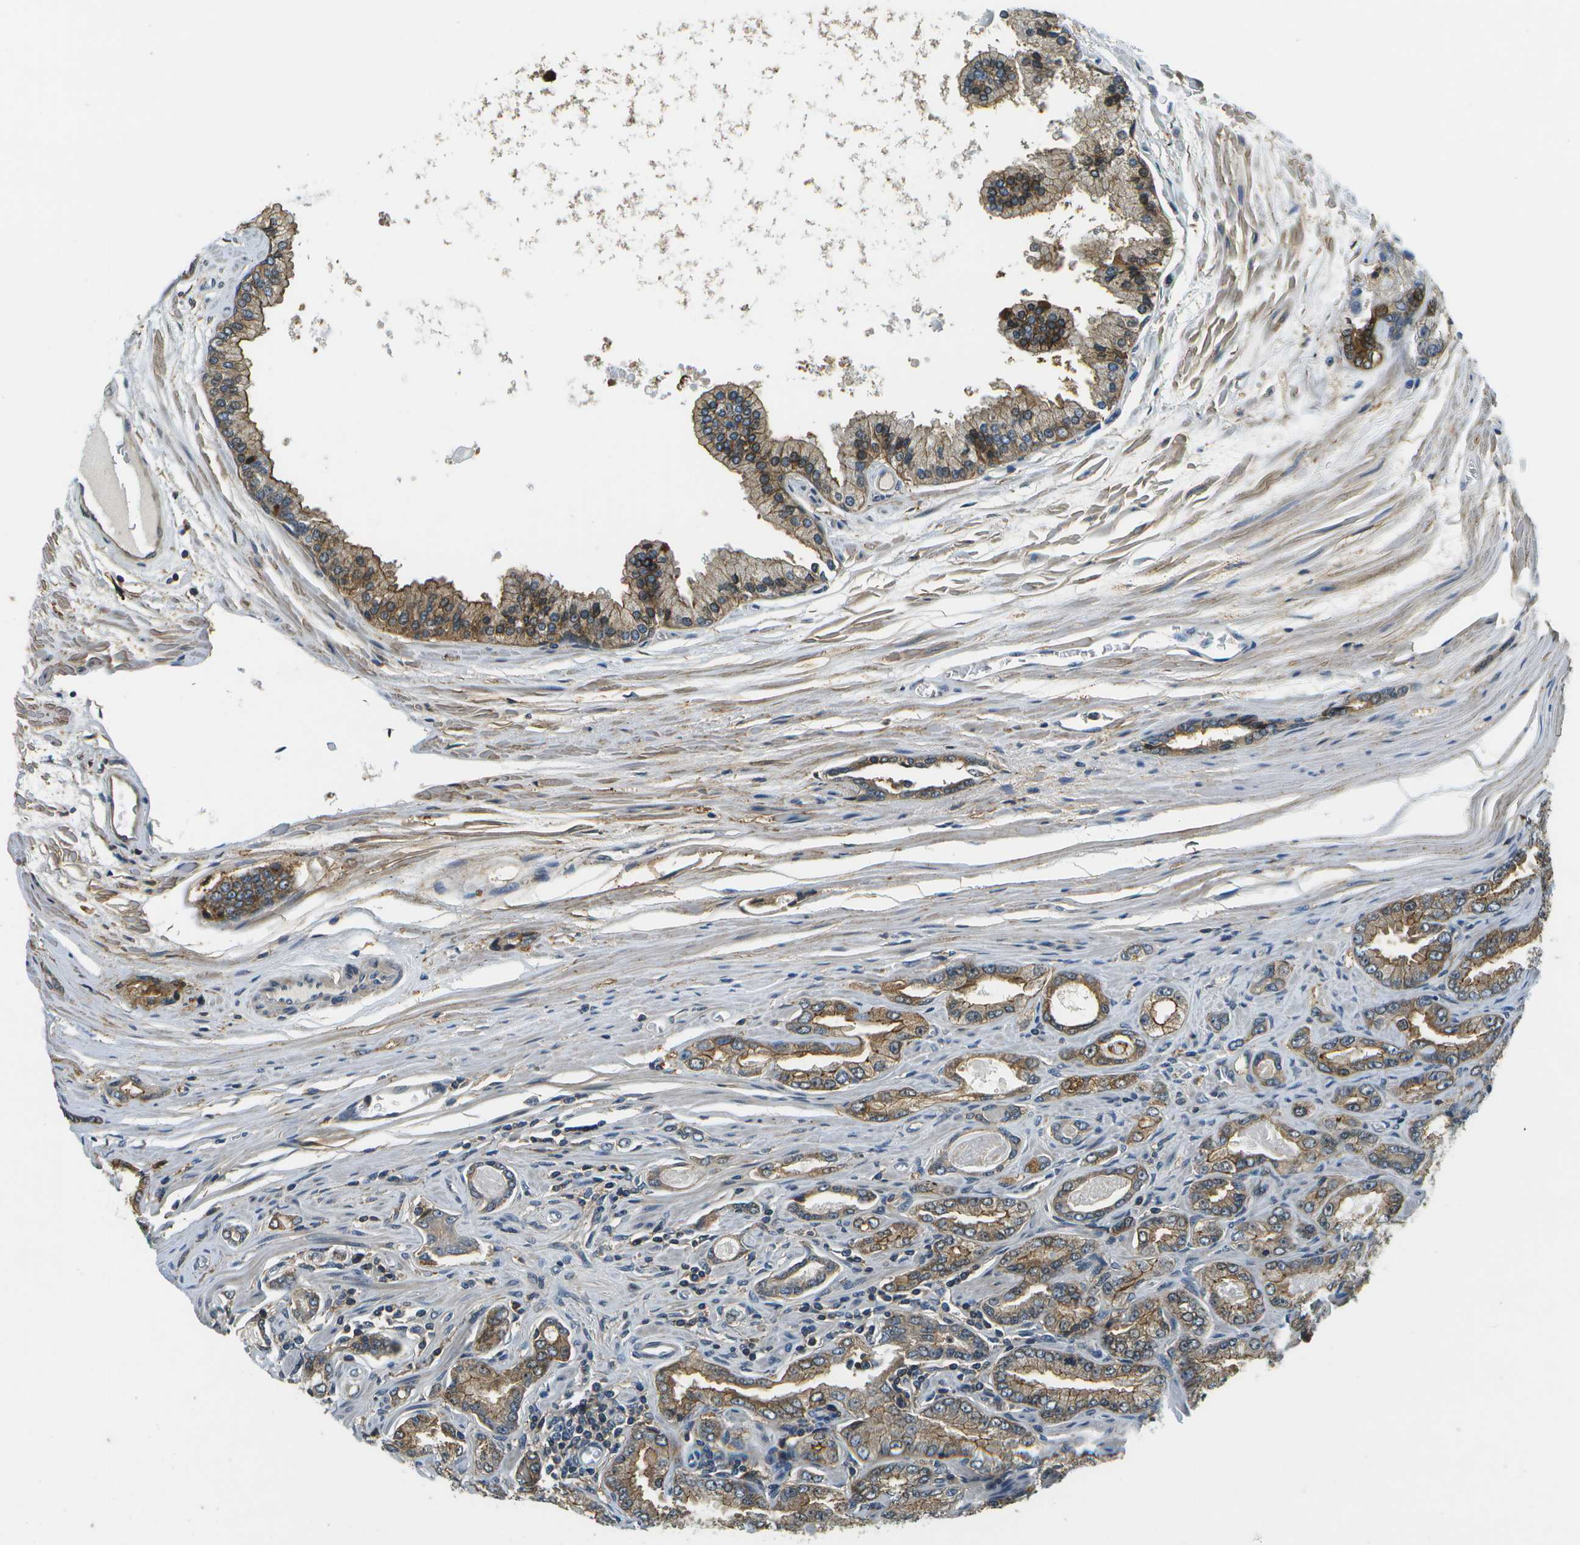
{"staining": {"intensity": "moderate", "quantity": "25%-75%", "location": "cytoplasmic/membranous"}, "tissue": "prostate cancer", "cell_type": "Tumor cells", "image_type": "cancer", "snomed": [{"axis": "morphology", "description": "Adenocarcinoma, High grade"}, {"axis": "topography", "description": "Prostate"}], "caption": "Adenocarcinoma (high-grade) (prostate) stained with a brown dye demonstrates moderate cytoplasmic/membranous positive expression in approximately 25%-75% of tumor cells.", "gene": "LRRC66", "patient": {"sex": "male", "age": 65}}